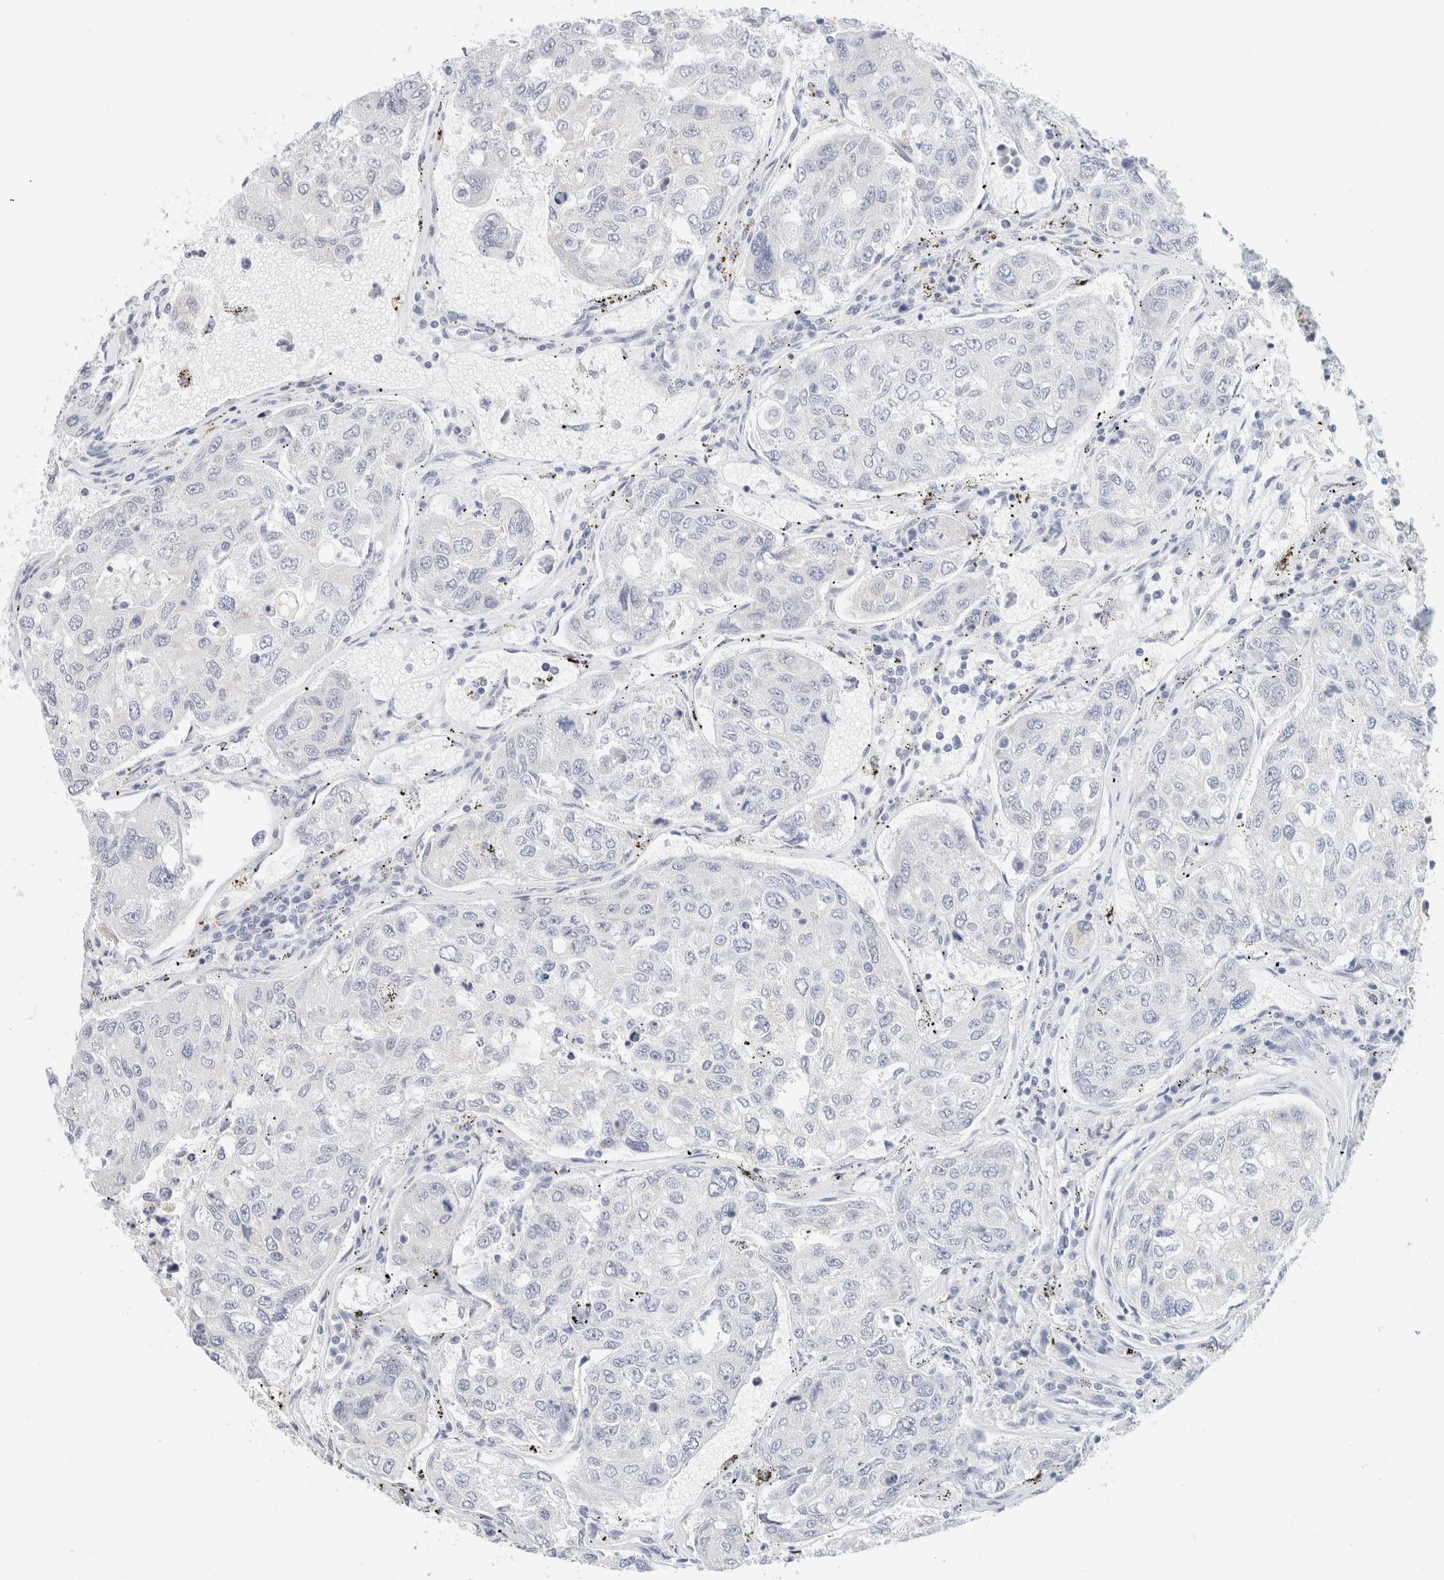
{"staining": {"intensity": "negative", "quantity": "none", "location": "none"}, "tissue": "urothelial cancer", "cell_type": "Tumor cells", "image_type": "cancer", "snomed": [{"axis": "morphology", "description": "Urothelial carcinoma, High grade"}, {"axis": "topography", "description": "Lymph node"}, {"axis": "topography", "description": "Urinary bladder"}], "caption": "DAB immunohistochemical staining of urothelial carcinoma (high-grade) displays no significant staining in tumor cells.", "gene": "KRT20", "patient": {"sex": "male", "age": 51}}